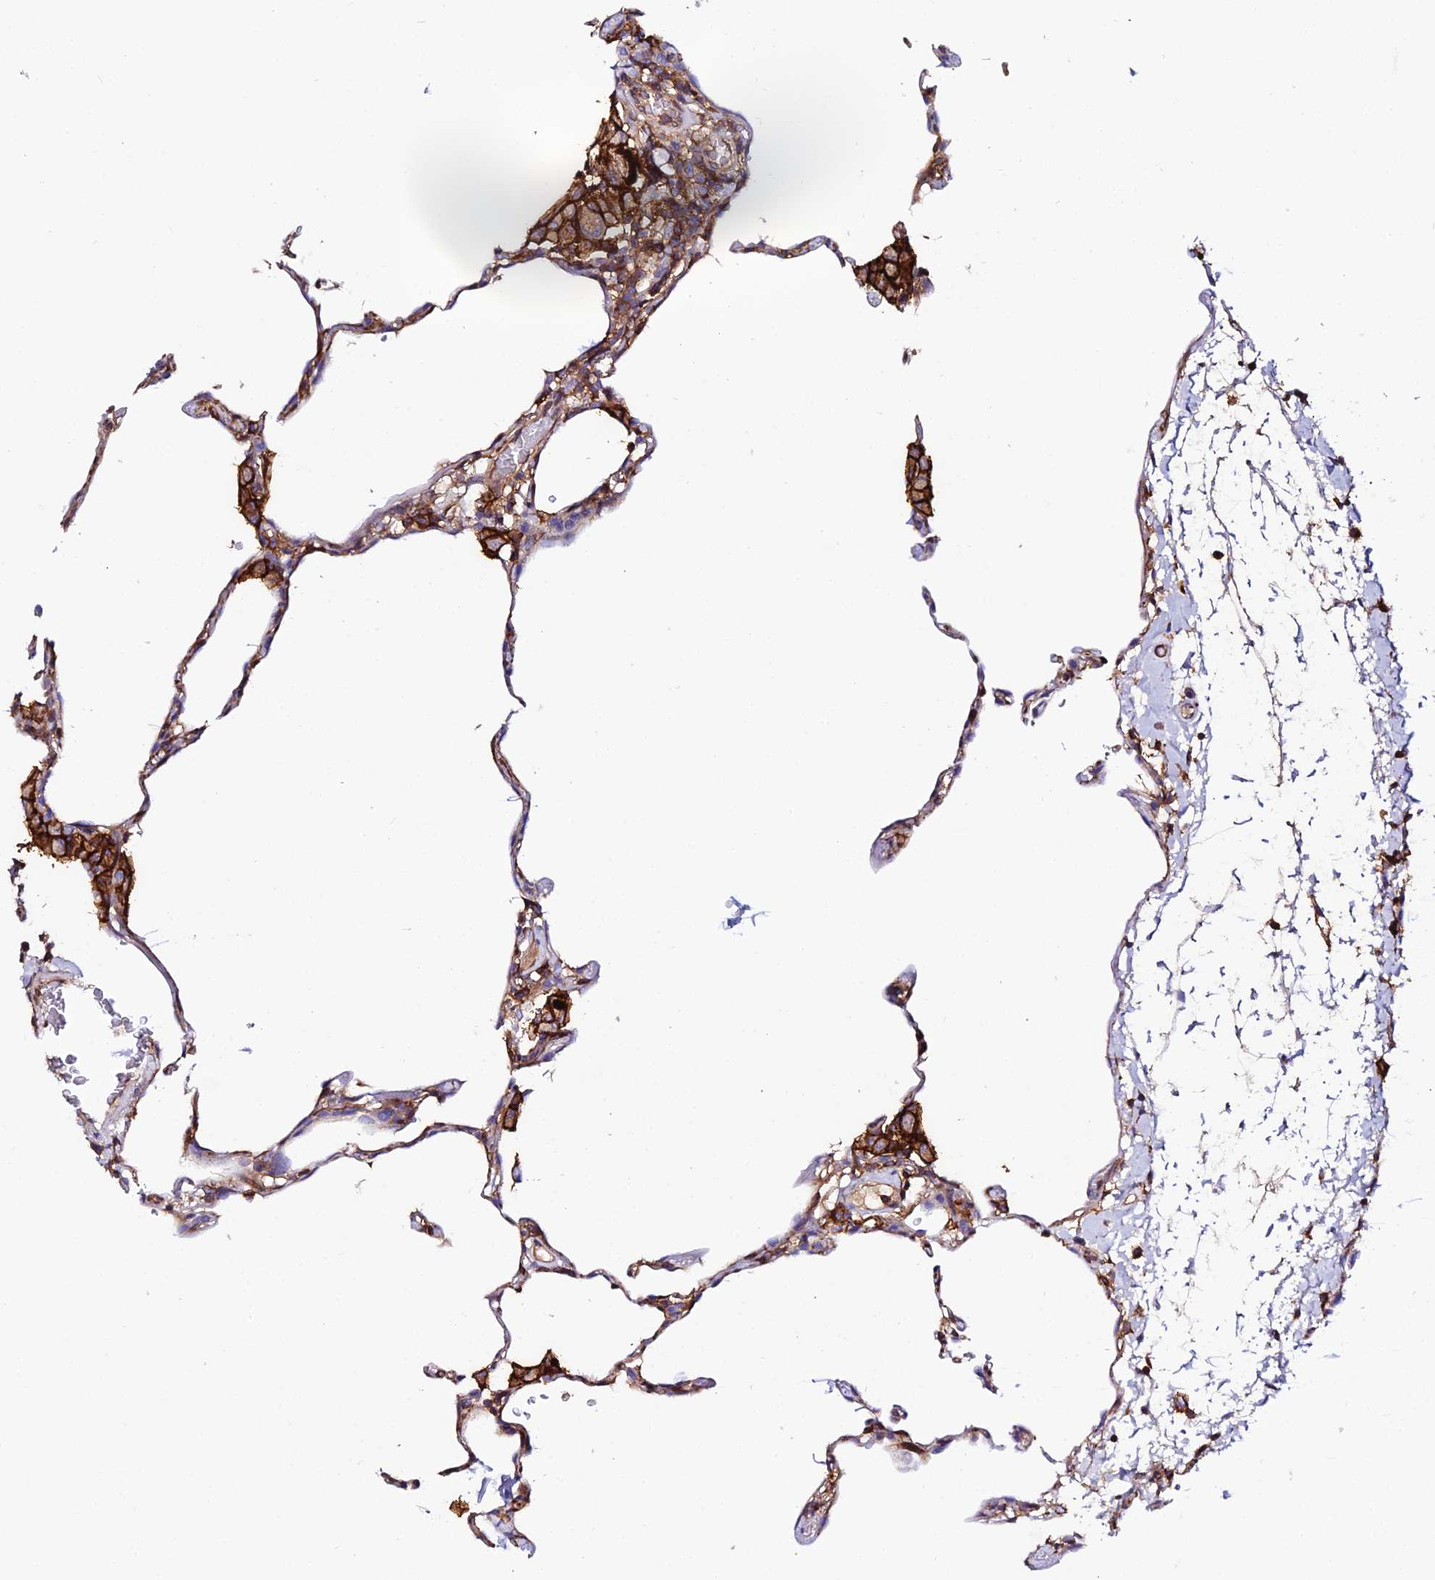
{"staining": {"intensity": "moderate", "quantity": "<25%", "location": "cytoplasmic/membranous"}, "tissue": "lung", "cell_type": "Alveolar cells", "image_type": "normal", "snomed": [{"axis": "morphology", "description": "Normal tissue, NOS"}, {"axis": "topography", "description": "Lung"}], "caption": "Protein staining displays moderate cytoplasmic/membranous staining in about <25% of alveolar cells in benign lung.", "gene": "TRPV2", "patient": {"sex": "female", "age": 57}}